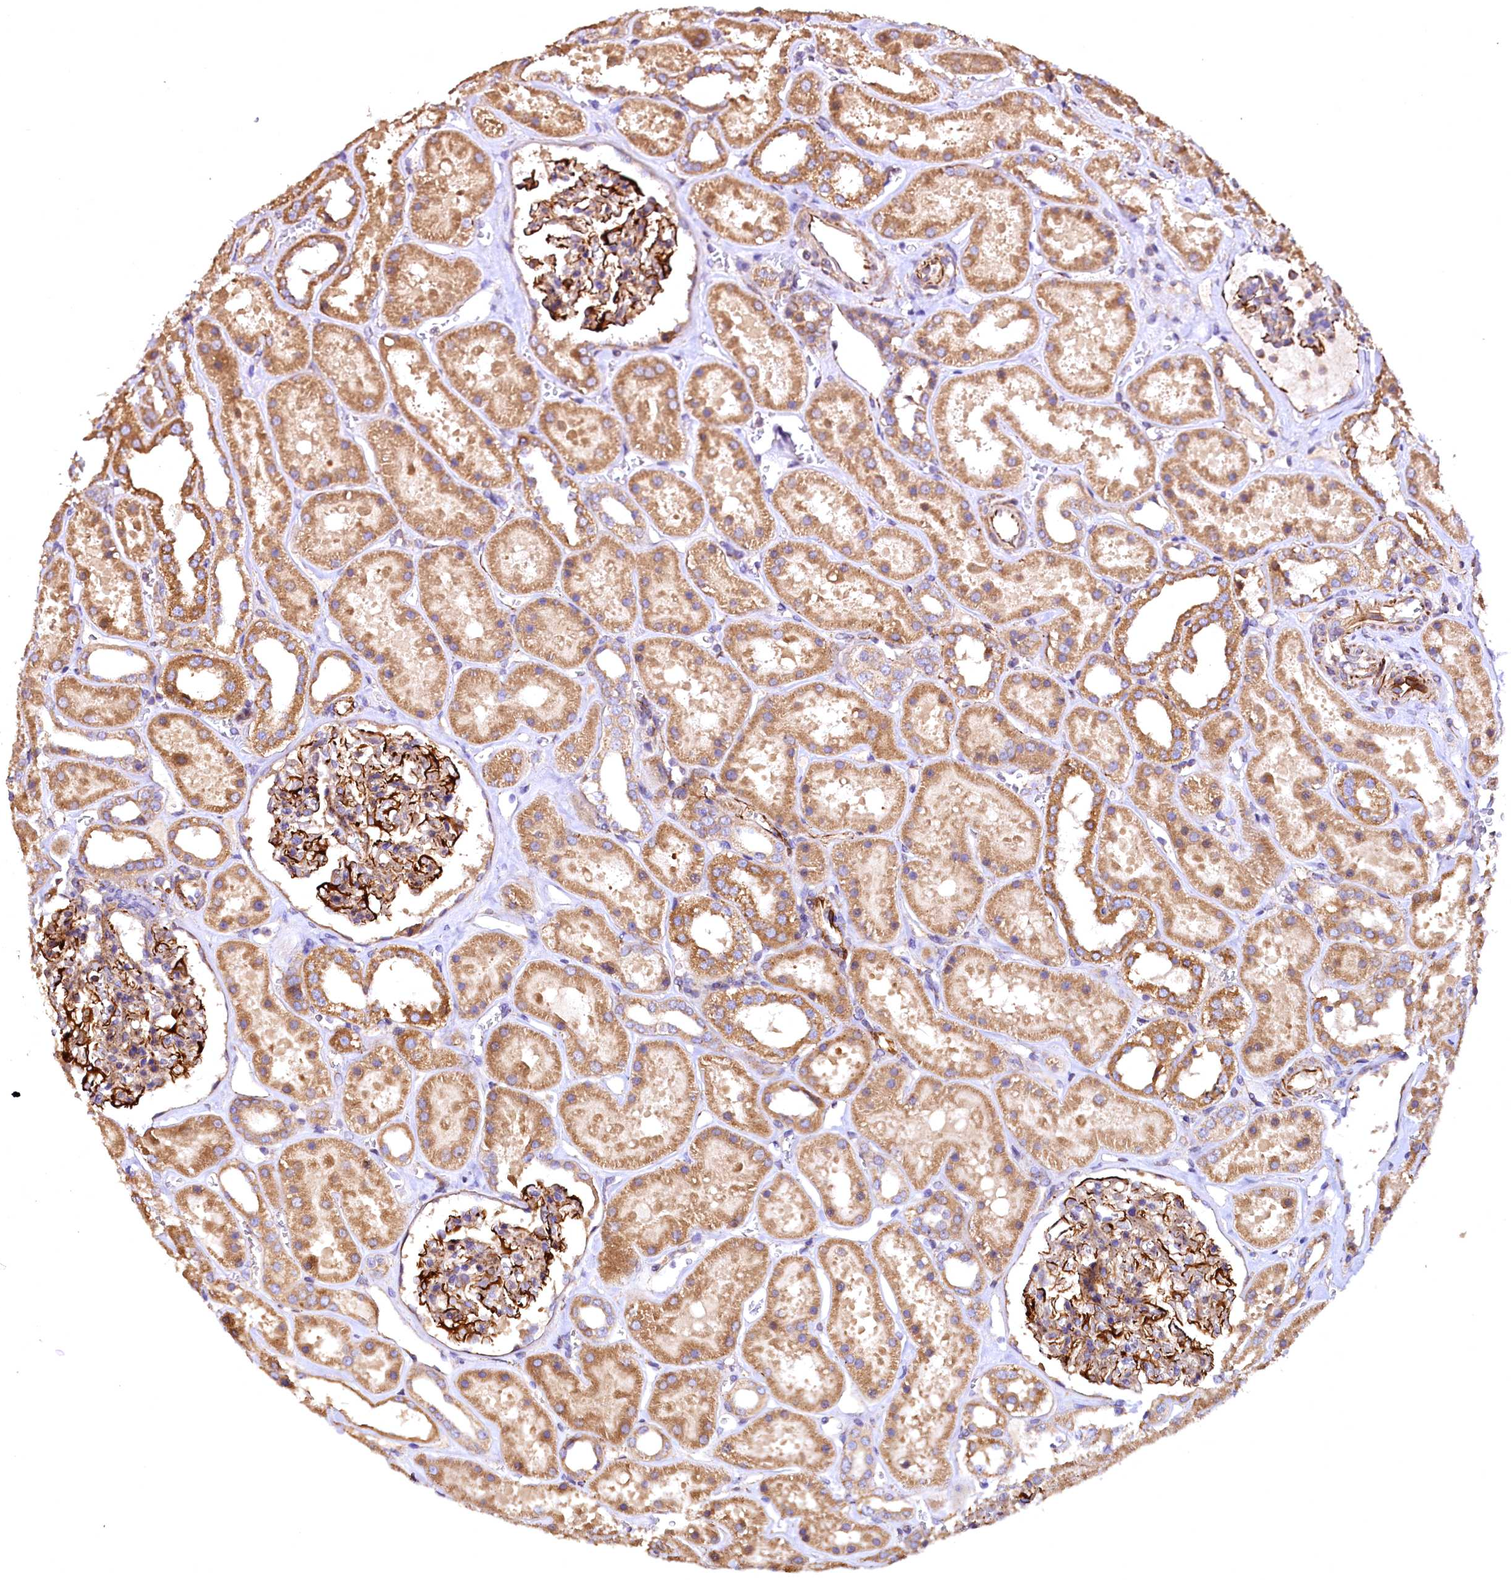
{"staining": {"intensity": "strong", "quantity": ">75%", "location": "cytoplasmic/membranous"}, "tissue": "kidney", "cell_type": "Cells in glomeruli", "image_type": "normal", "snomed": [{"axis": "morphology", "description": "Normal tissue, NOS"}, {"axis": "topography", "description": "Kidney"}], "caption": "The histopathology image displays immunohistochemical staining of normal kidney. There is strong cytoplasmic/membranous expression is seen in about >75% of cells in glomeruli. Using DAB (brown) and hematoxylin (blue) stains, captured at high magnification using brightfield microscopy.", "gene": "RASSF1", "patient": {"sex": "female", "age": 41}}